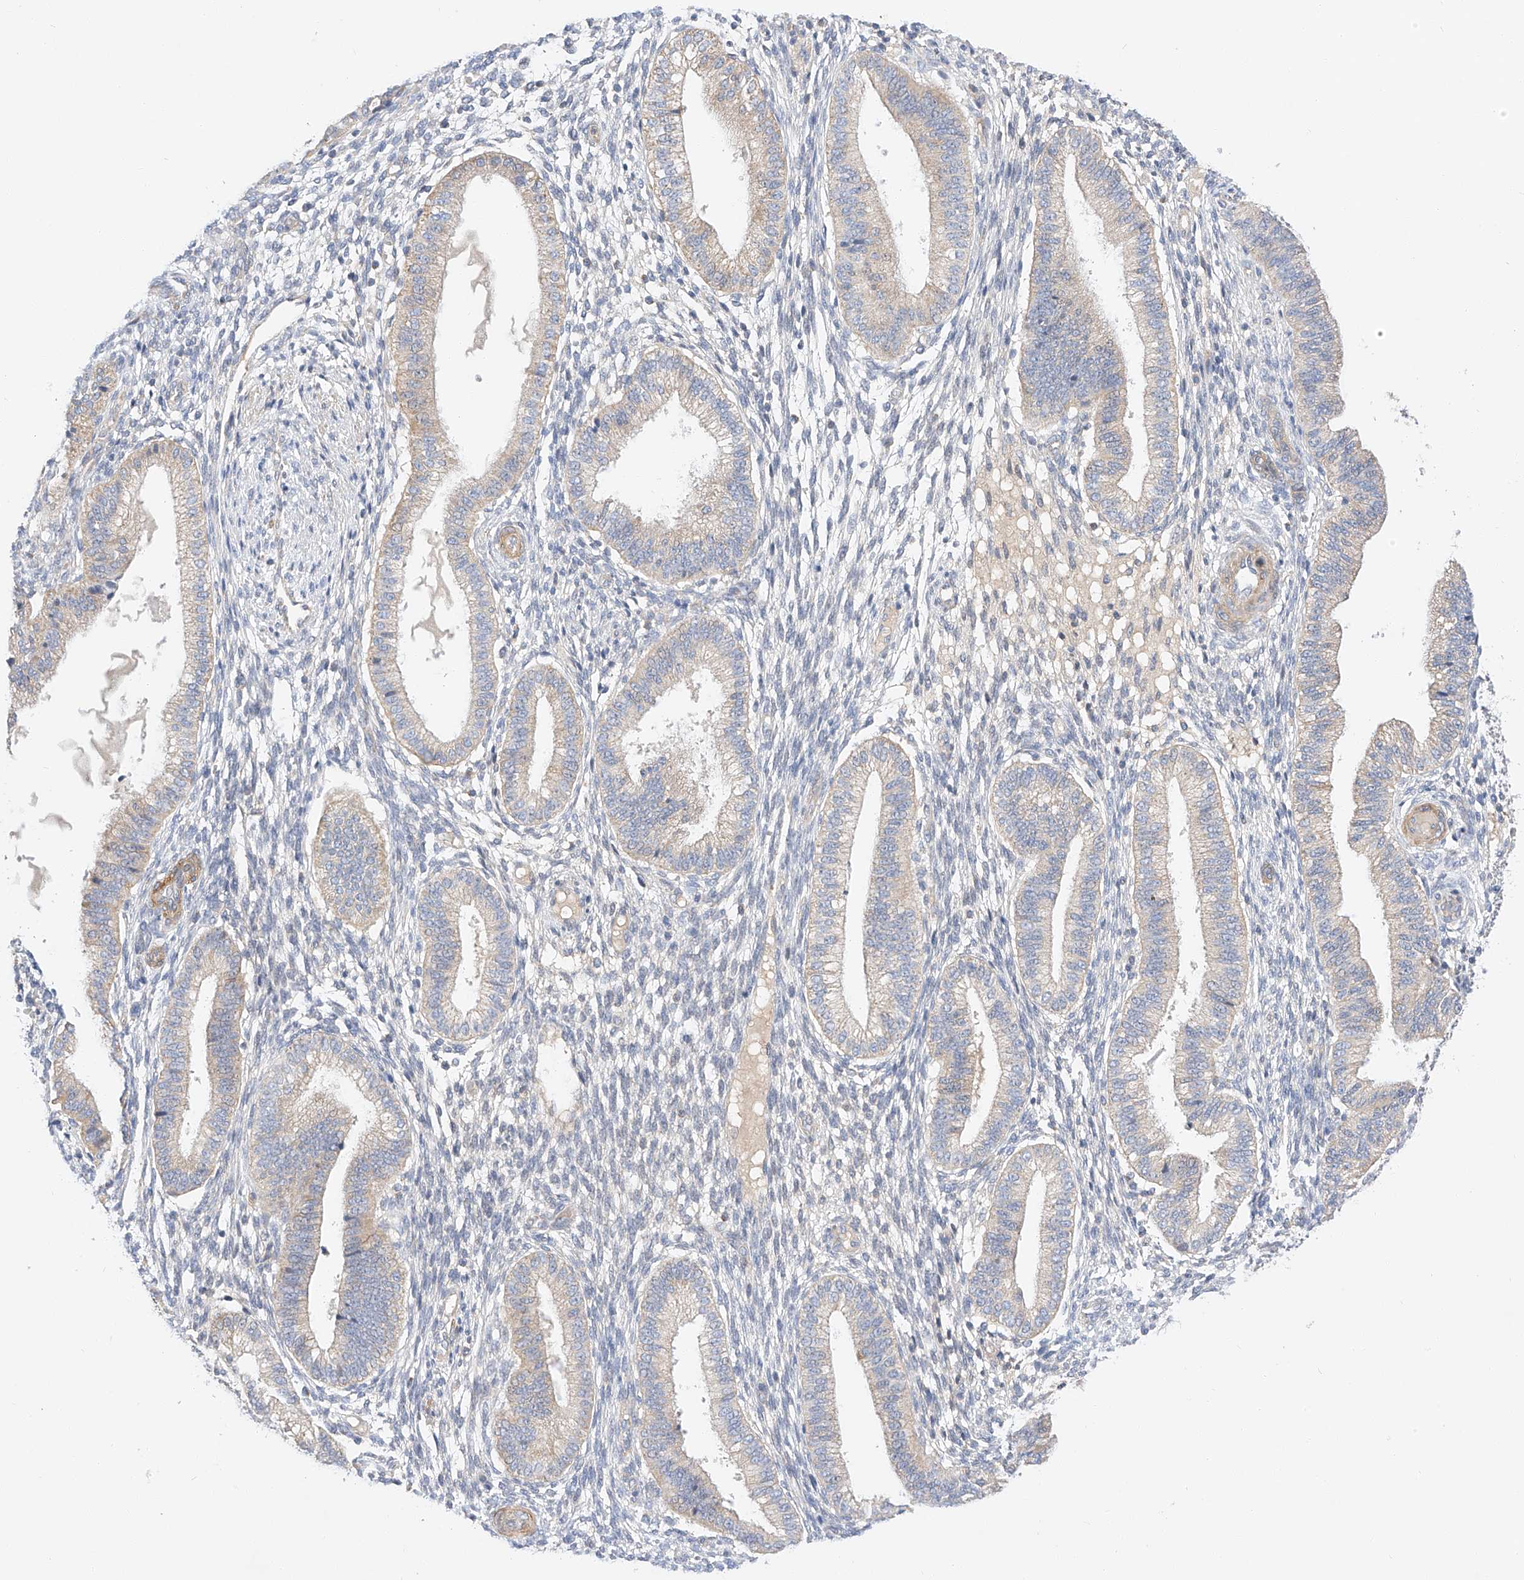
{"staining": {"intensity": "negative", "quantity": "none", "location": "none"}, "tissue": "endometrium", "cell_type": "Cells in endometrial stroma", "image_type": "normal", "snomed": [{"axis": "morphology", "description": "Normal tissue, NOS"}, {"axis": "topography", "description": "Endometrium"}], "caption": "Immunohistochemistry (IHC) of benign endometrium displays no positivity in cells in endometrial stroma.", "gene": "C6orf118", "patient": {"sex": "female", "age": 39}}